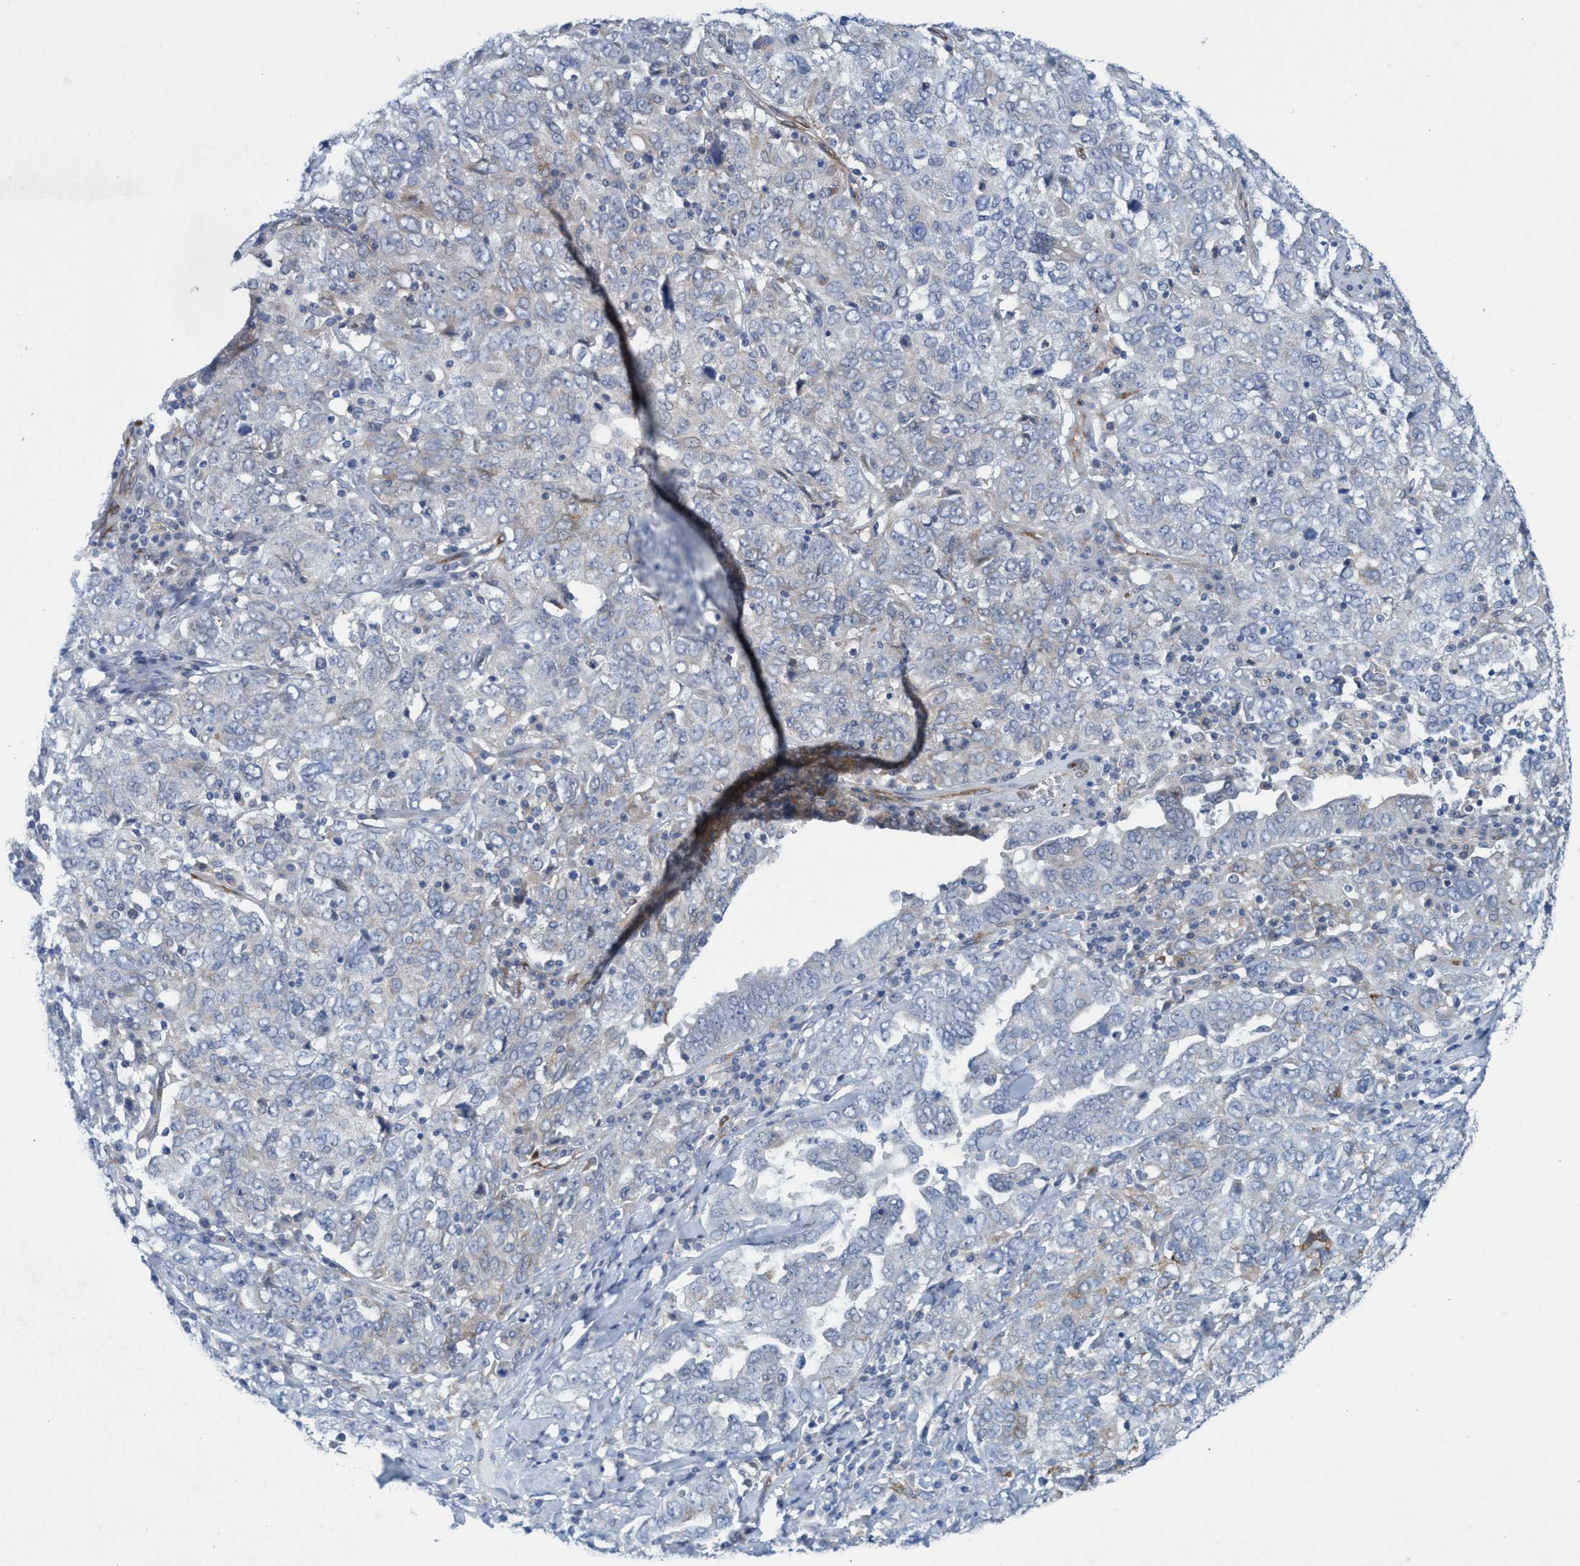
{"staining": {"intensity": "weak", "quantity": "<25%", "location": "cytoplasmic/membranous"}, "tissue": "ovarian cancer", "cell_type": "Tumor cells", "image_type": "cancer", "snomed": [{"axis": "morphology", "description": "Carcinoma, endometroid"}, {"axis": "topography", "description": "Ovary"}], "caption": "A histopathology image of human ovarian cancer is negative for staining in tumor cells.", "gene": "SLC43A2", "patient": {"sex": "female", "age": 62}}